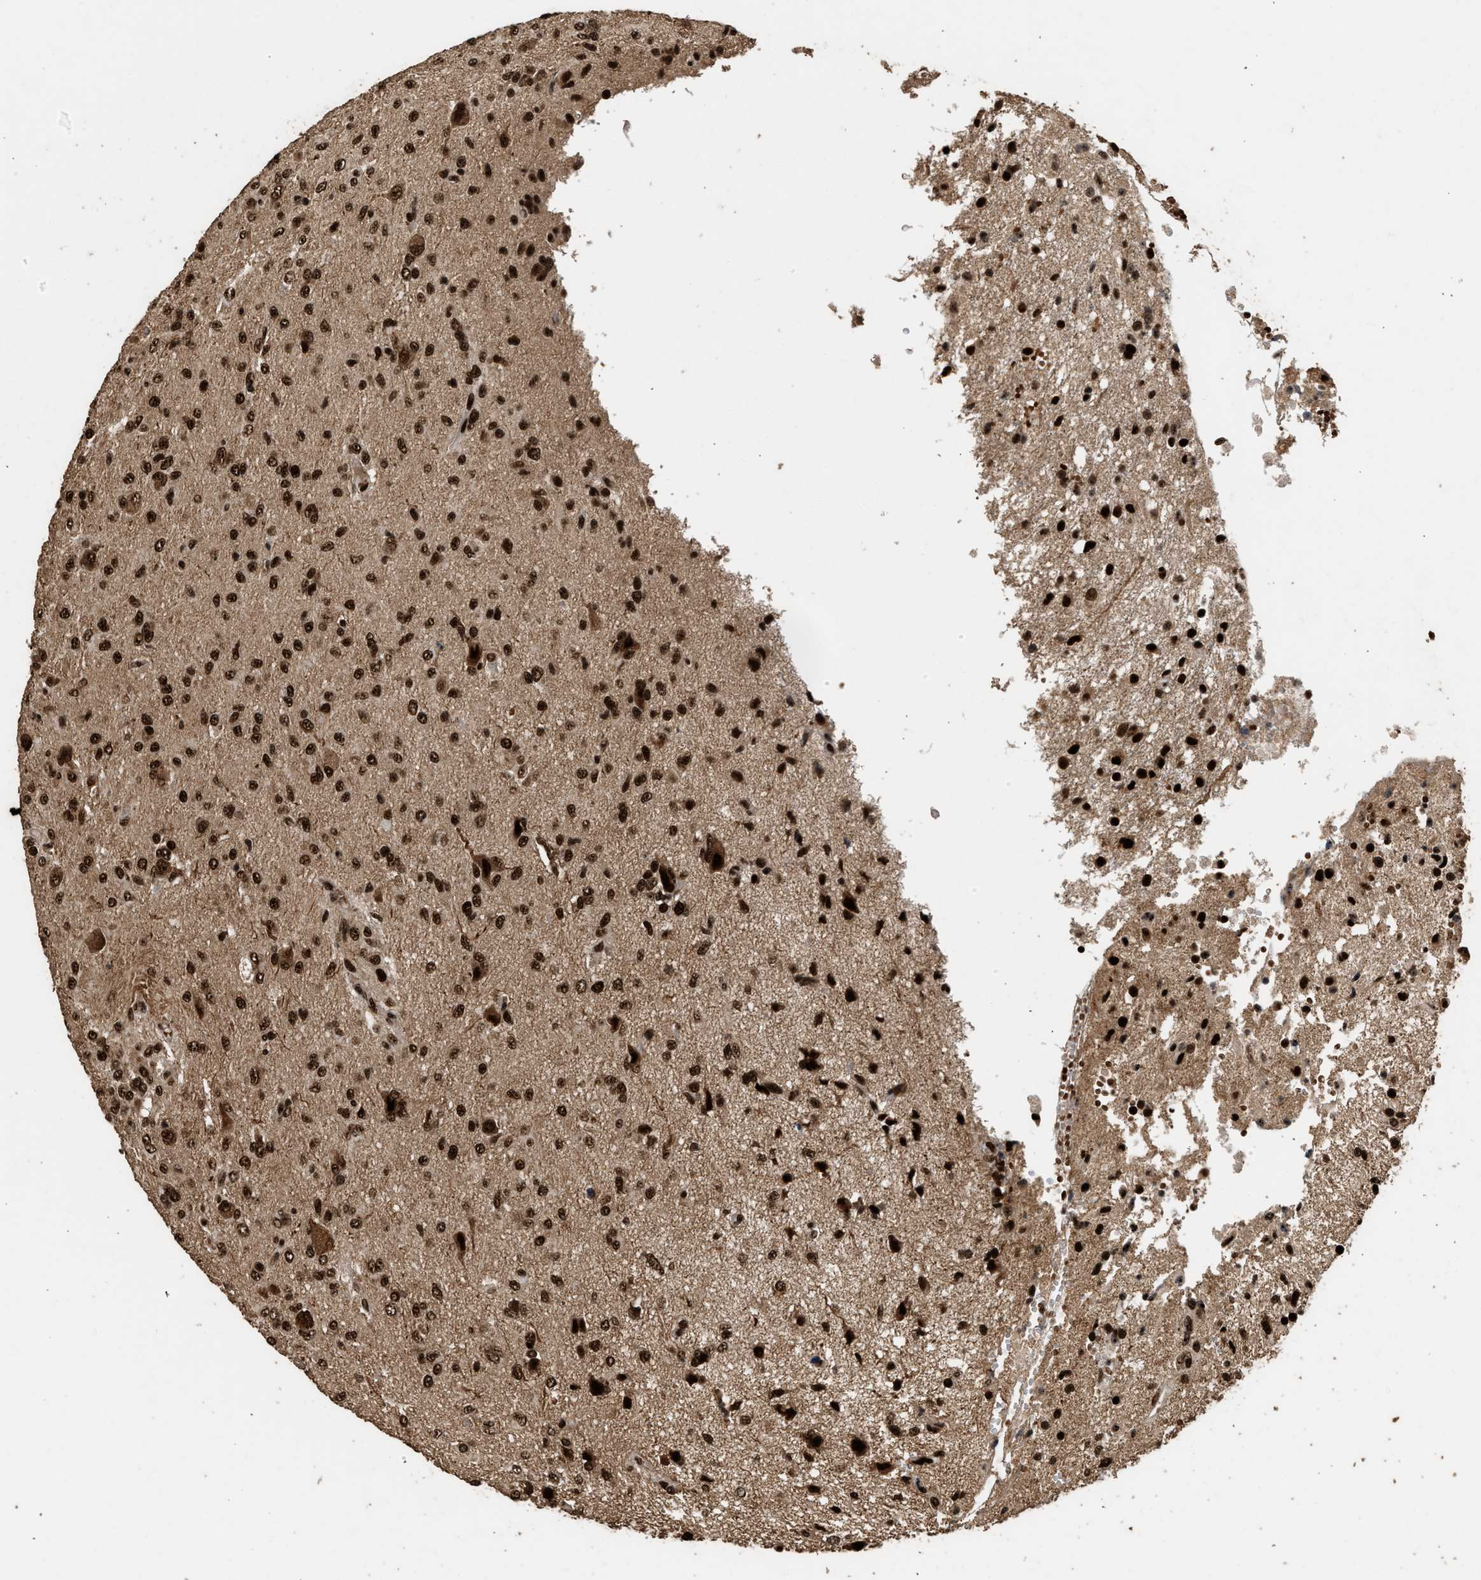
{"staining": {"intensity": "strong", "quantity": ">75%", "location": "nuclear"}, "tissue": "glioma", "cell_type": "Tumor cells", "image_type": "cancer", "snomed": [{"axis": "morphology", "description": "Glioma, malignant, High grade"}, {"axis": "topography", "description": "Brain"}], "caption": "Immunohistochemistry (IHC) of malignant high-grade glioma demonstrates high levels of strong nuclear staining in approximately >75% of tumor cells. The staining was performed using DAB (3,3'-diaminobenzidine), with brown indicating positive protein expression. Nuclei are stained blue with hematoxylin.", "gene": "PPP4R3B", "patient": {"sex": "female", "age": 59}}